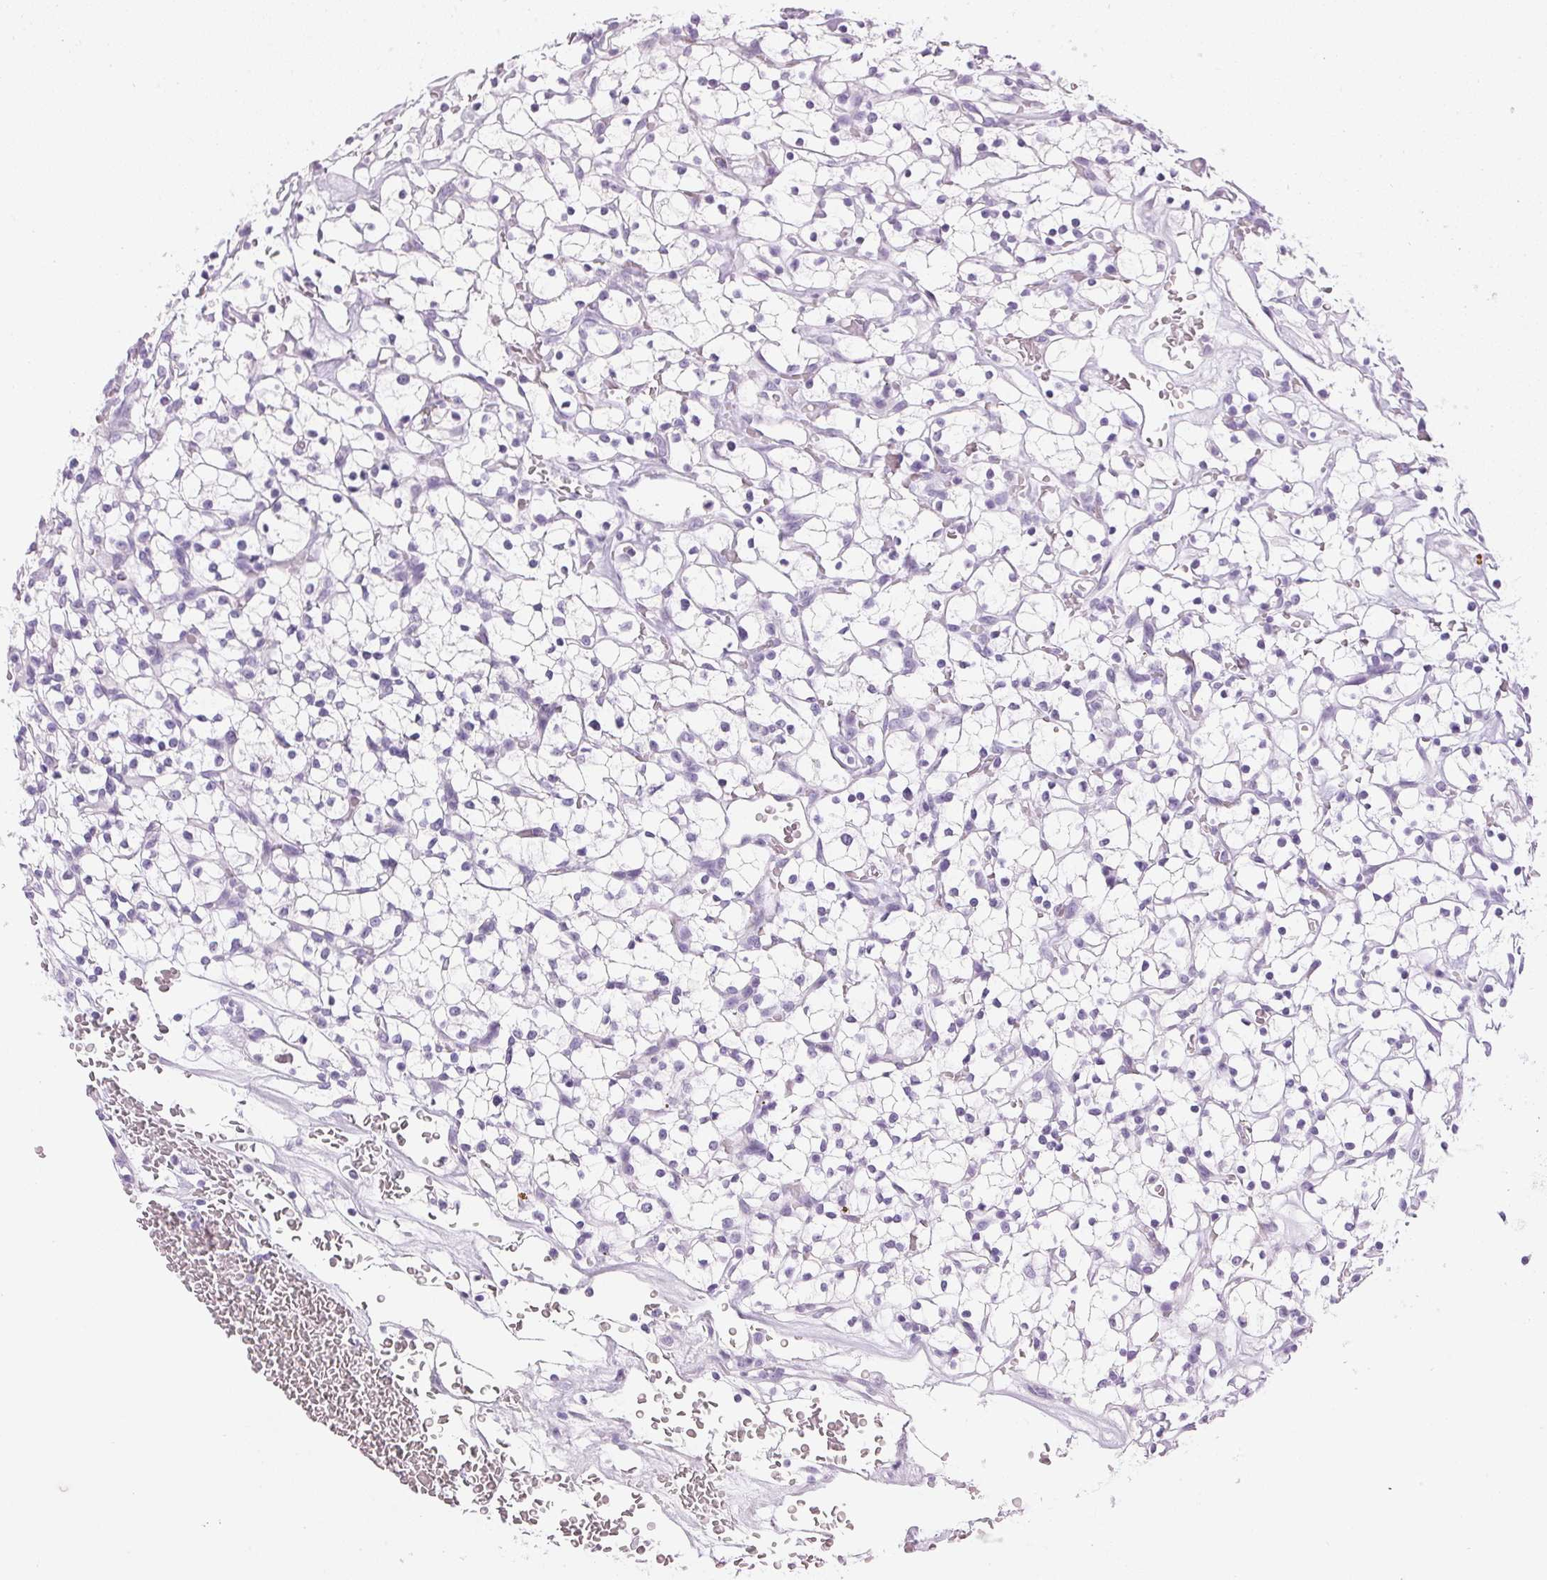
{"staining": {"intensity": "negative", "quantity": "none", "location": "none"}, "tissue": "renal cancer", "cell_type": "Tumor cells", "image_type": "cancer", "snomed": [{"axis": "morphology", "description": "Adenocarcinoma, NOS"}, {"axis": "topography", "description": "Kidney"}], "caption": "IHC of adenocarcinoma (renal) demonstrates no positivity in tumor cells.", "gene": "IGFBP1", "patient": {"sex": "female", "age": 64}}